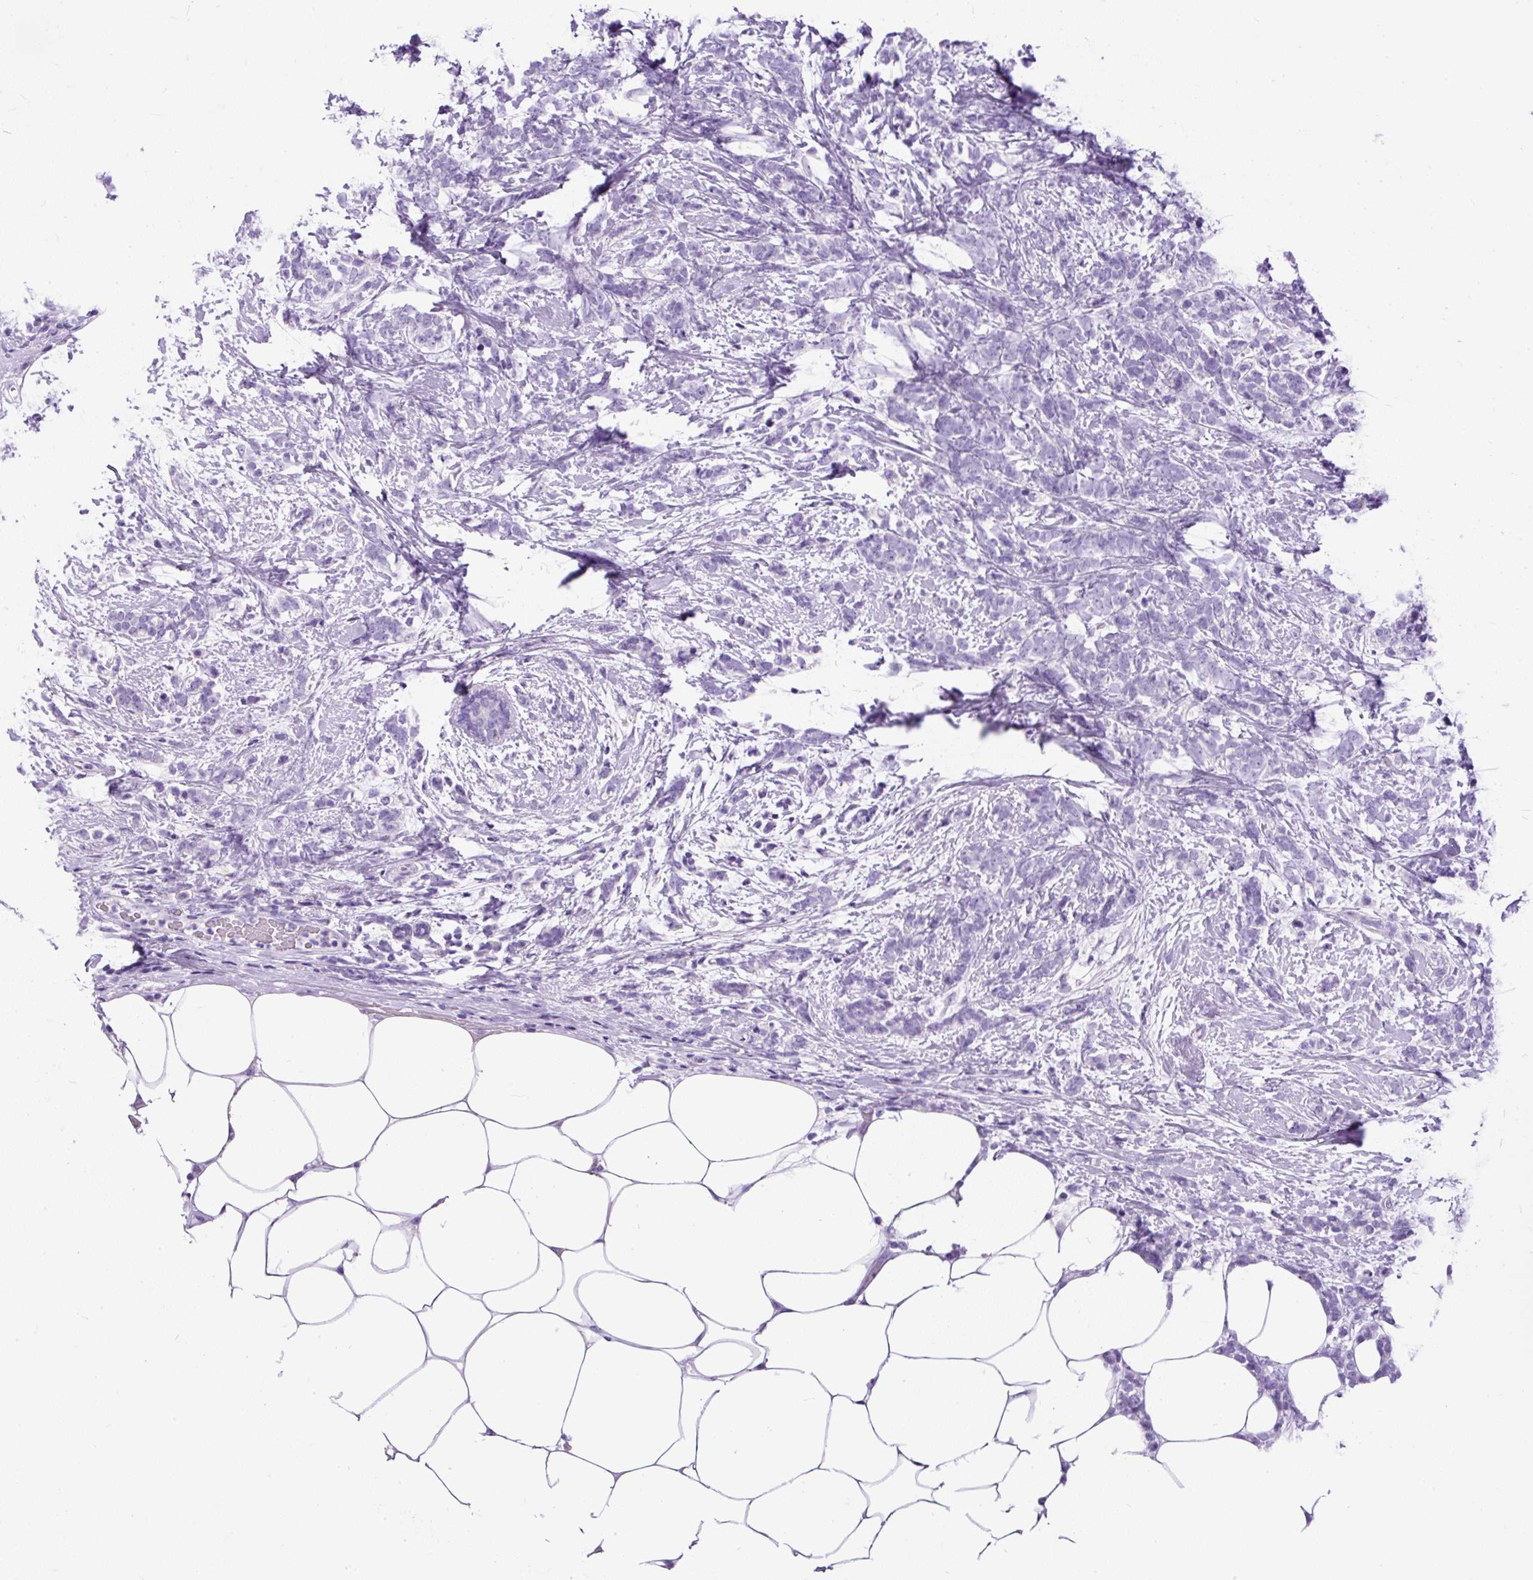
{"staining": {"intensity": "negative", "quantity": "none", "location": "none"}, "tissue": "breast cancer", "cell_type": "Tumor cells", "image_type": "cancer", "snomed": [{"axis": "morphology", "description": "Lobular carcinoma"}, {"axis": "topography", "description": "Breast"}], "caption": "Tumor cells show no significant protein positivity in lobular carcinoma (breast).", "gene": "PDIA2", "patient": {"sex": "female", "age": 58}}